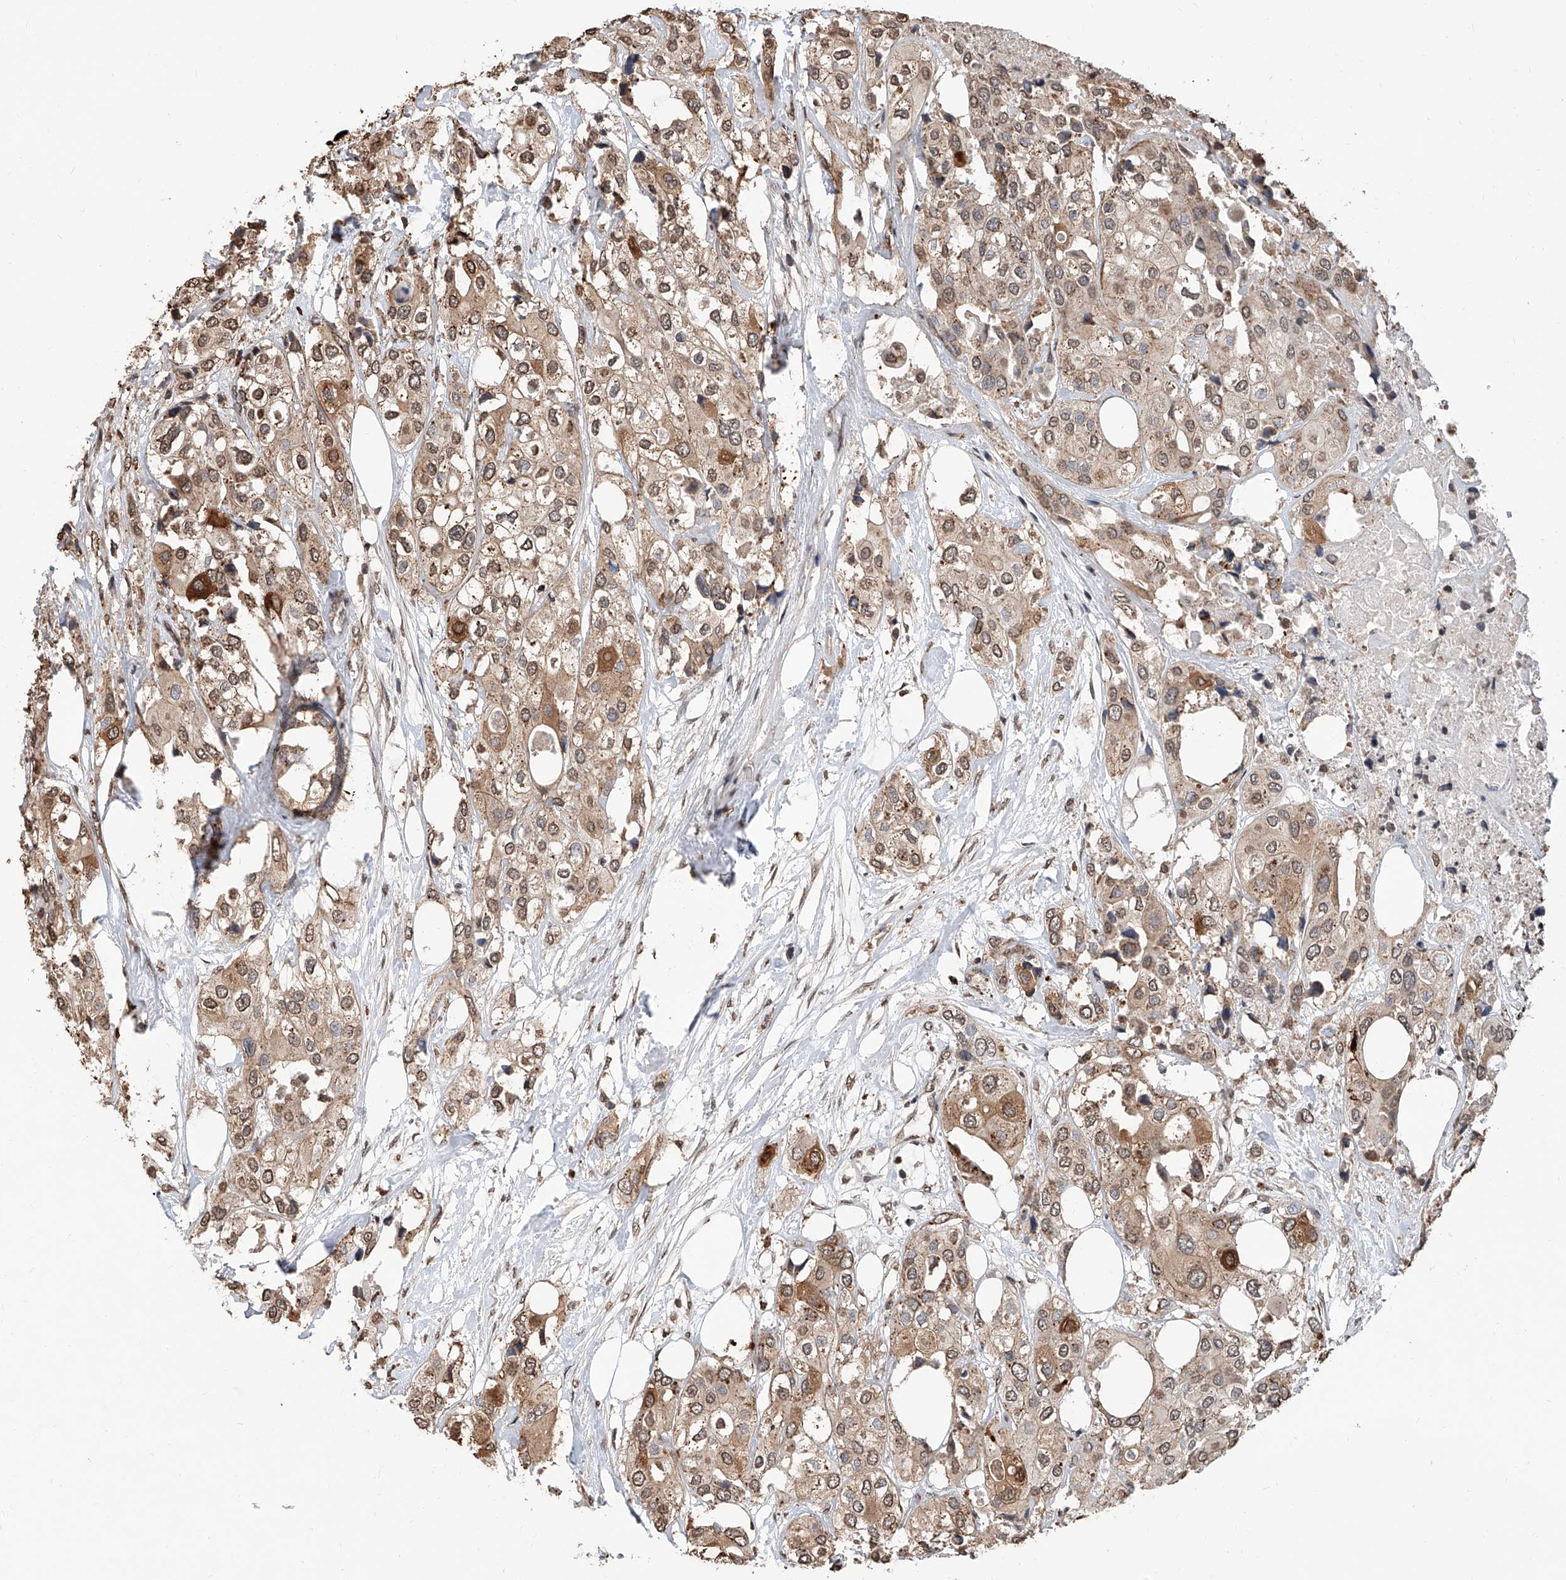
{"staining": {"intensity": "moderate", "quantity": ">75%", "location": "cytoplasmic/membranous,nuclear"}, "tissue": "urothelial cancer", "cell_type": "Tumor cells", "image_type": "cancer", "snomed": [{"axis": "morphology", "description": "Urothelial carcinoma, High grade"}, {"axis": "topography", "description": "Urinary bladder"}], "caption": "Moderate cytoplasmic/membranous and nuclear staining is seen in approximately >75% of tumor cells in urothelial cancer. (Brightfield microscopy of DAB IHC at high magnification).", "gene": "RP9", "patient": {"sex": "male", "age": 64}}